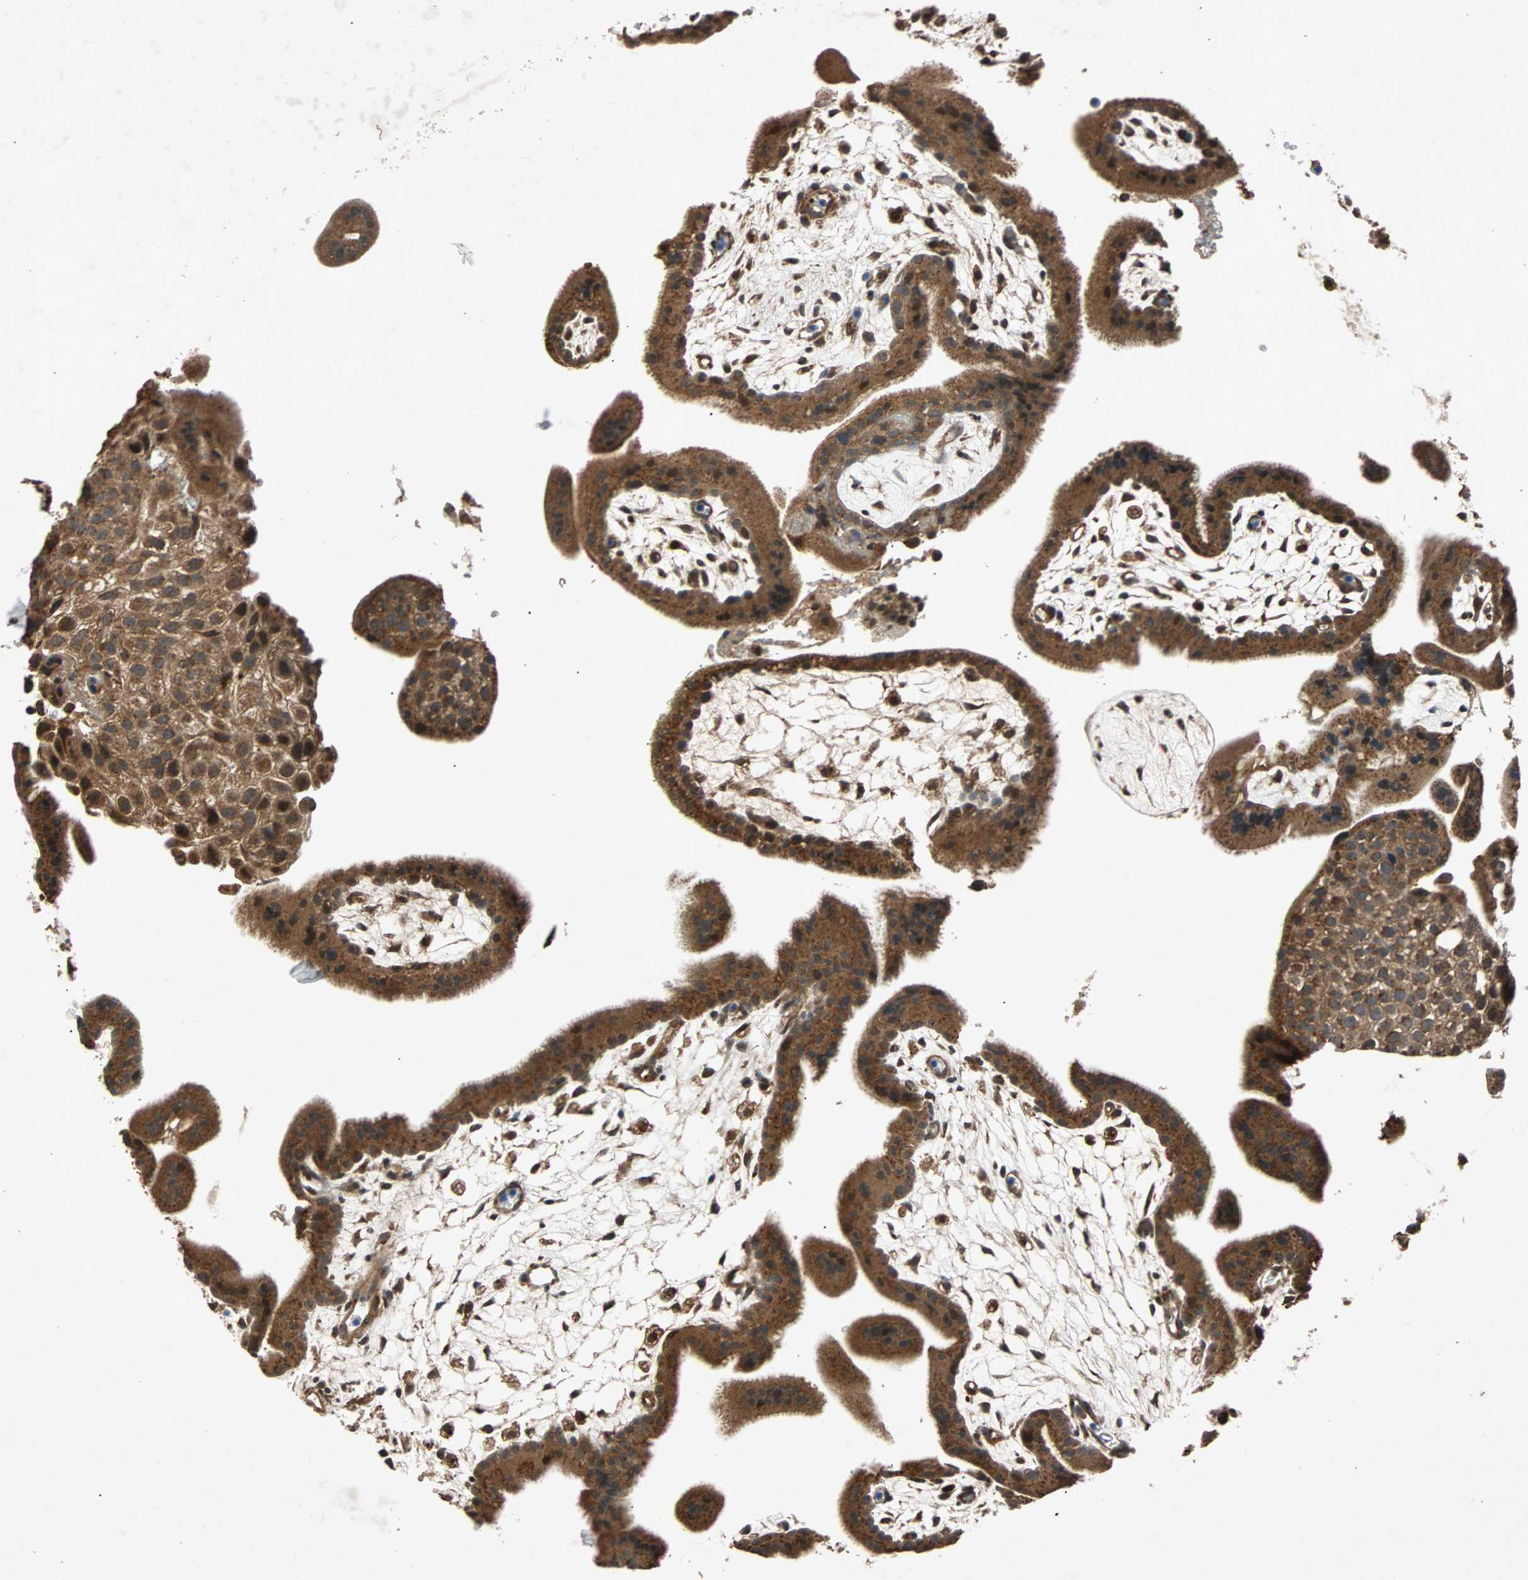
{"staining": {"intensity": "moderate", "quantity": ">75%", "location": "cytoplasmic/membranous"}, "tissue": "placenta", "cell_type": "Decidual cells", "image_type": "normal", "snomed": [{"axis": "morphology", "description": "Normal tissue, NOS"}, {"axis": "topography", "description": "Placenta"}], "caption": "About >75% of decidual cells in benign placenta exhibit moderate cytoplasmic/membranous protein positivity as visualized by brown immunohistochemical staining.", "gene": "USP31", "patient": {"sex": "female", "age": 35}}